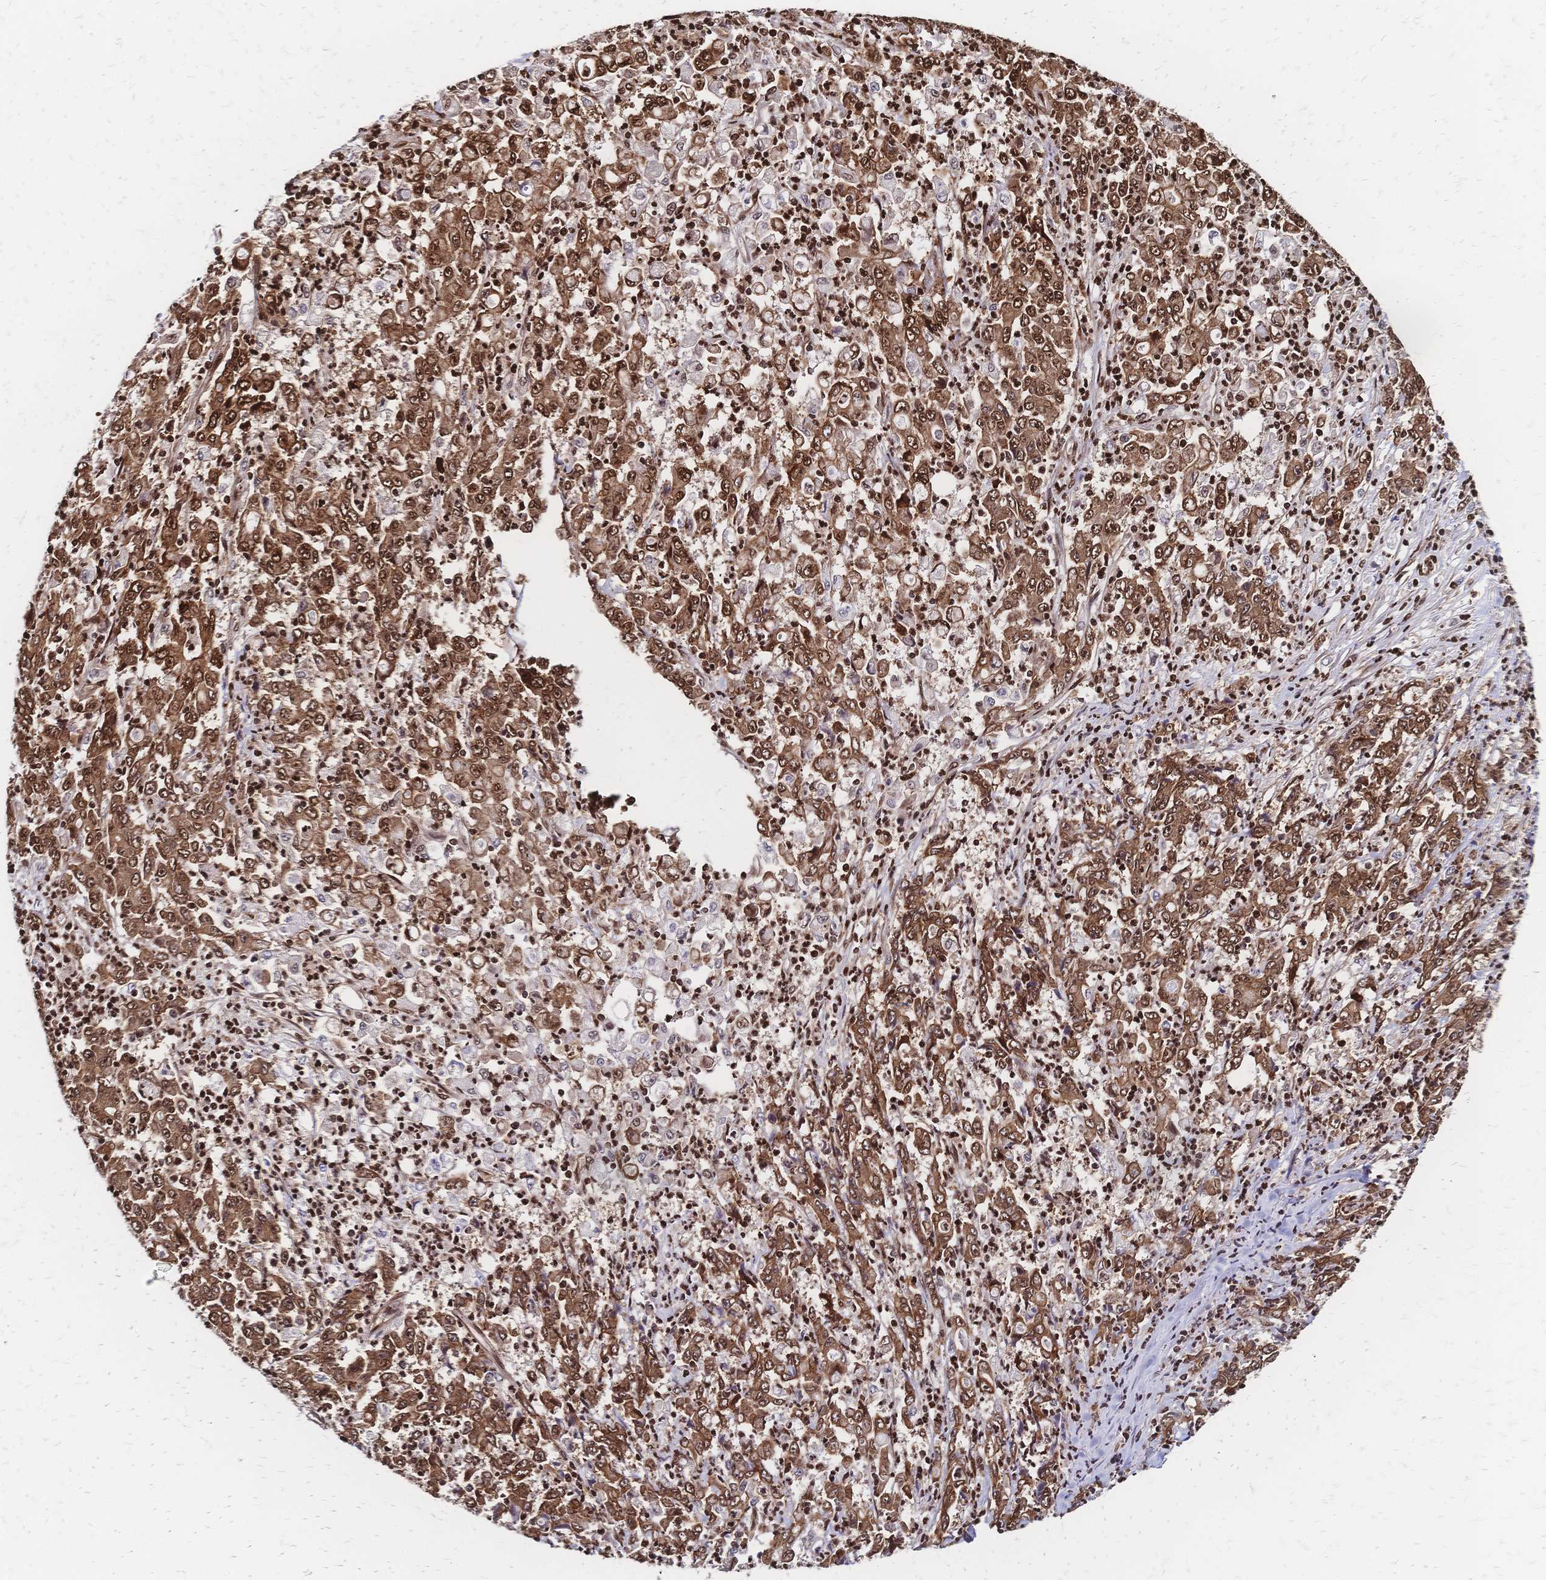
{"staining": {"intensity": "moderate", "quantity": ">75%", "location": "cytoplasmic/membranous,nuclear"}, "tissue": "stomach cancer", "cell_type": "Tumor cells", "image_type": "cancer", "snomed": [{"axis": "morphology", "description": "Adenocarcinoma, NOS"}, {"axis": "topography", "description": "Stomach, lower"}], "caption": "The histopathology image demonstrates a brown stain indicating the presence of a protein in the cytoplasmic/membranous and nuclear of tumor cells in stomach cancer.", "gene": "HDGF", "patient": {"sex": "female", "age": 71}}